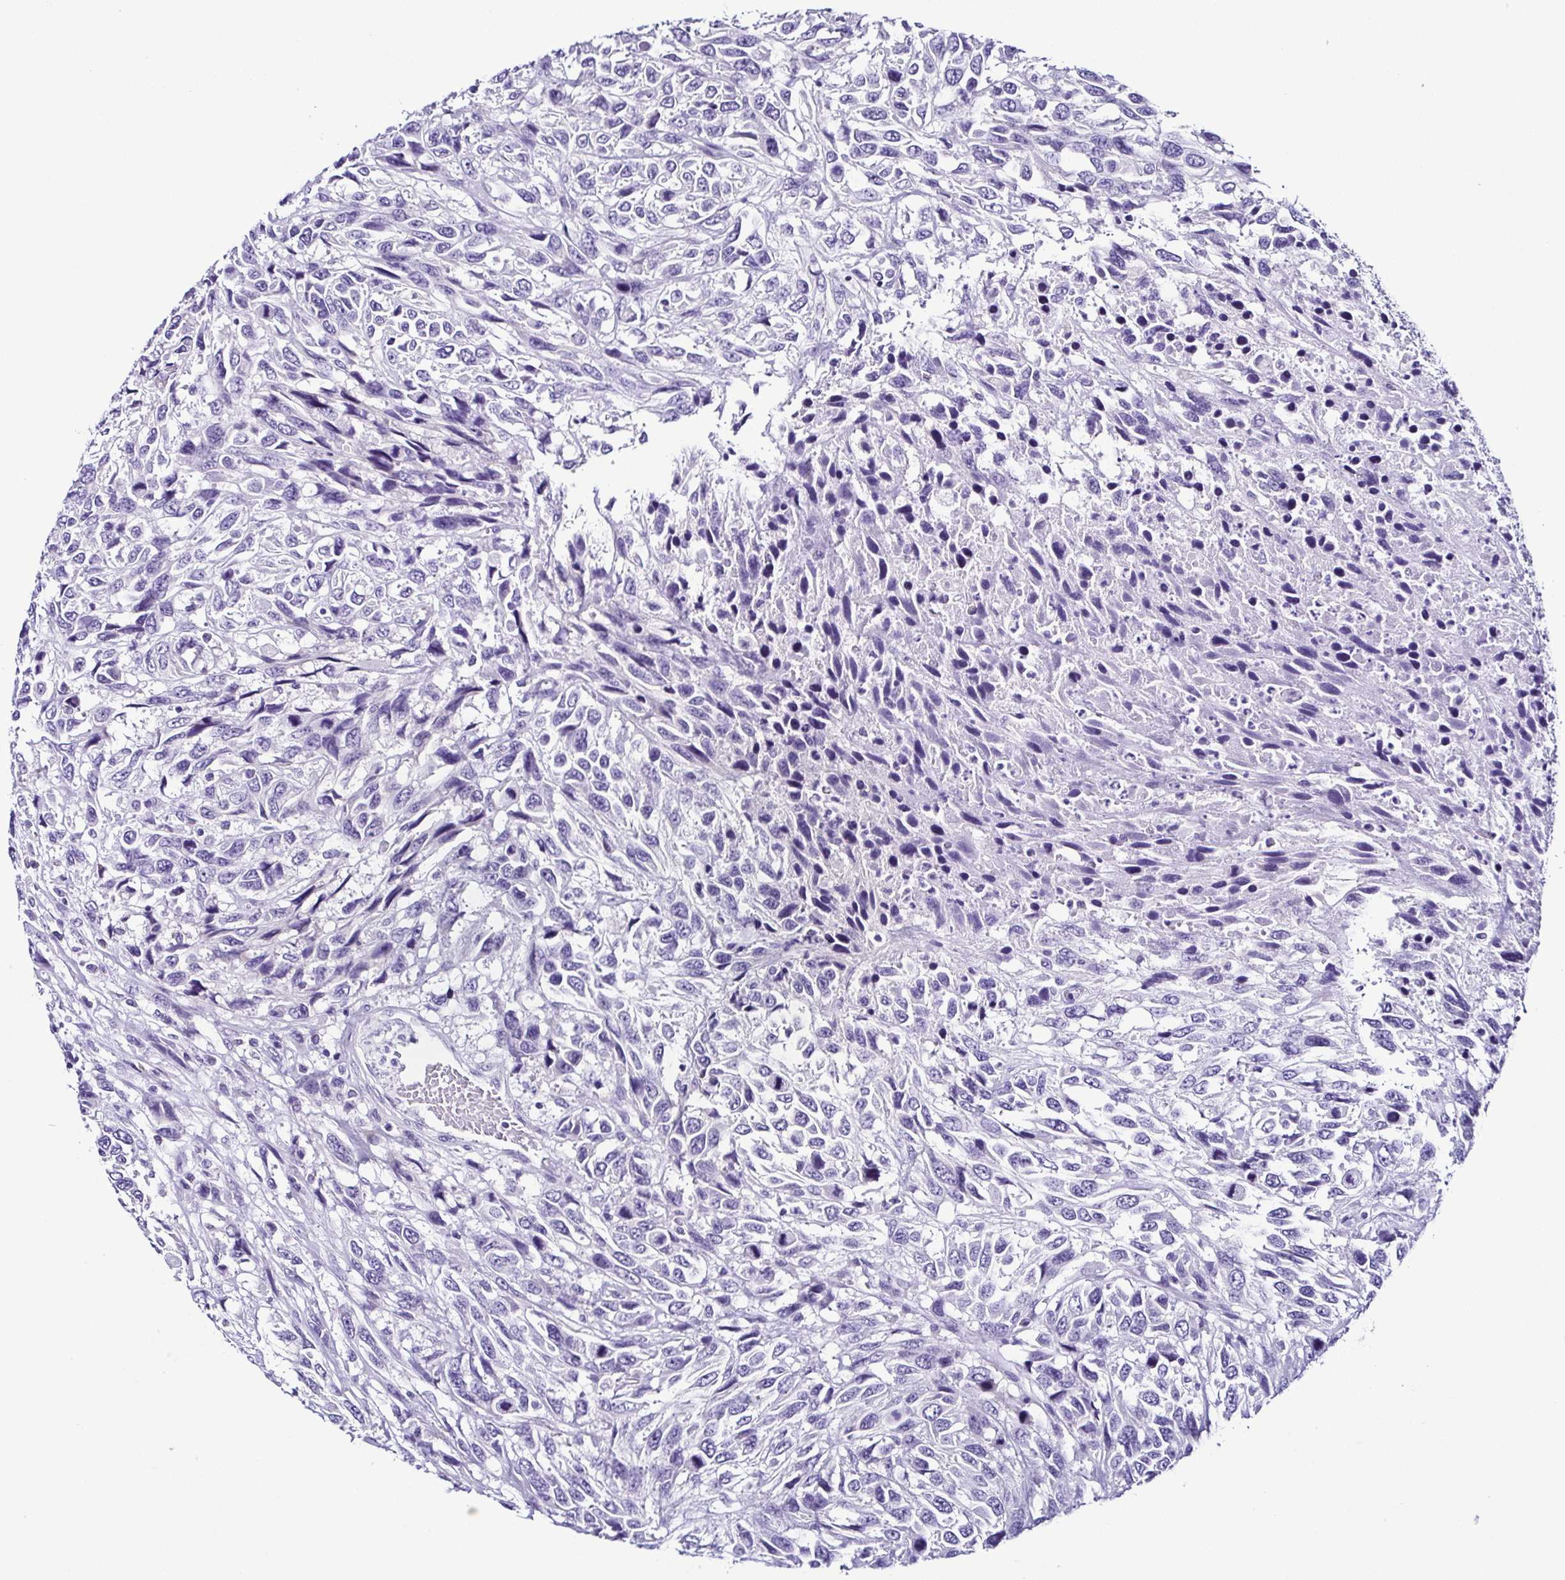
{"staining": {"intensity": "negative", "quantity": "none", "location": "none"}, "tissue": "urothelial cancer", "cell_type": "Tumor cells", "image_type": "cancer", "snomed": [{"axis": "morphology", "description": "Urothelial carcinoma, High grade"}, {"axis": "topography", "description": "Urinary bladder"}], "caption": "Human high-grade urothelial carcinoma stained for a protein using immunohistochemistry displays no staining in tumor cells.", "gene": "SRL", "patient": {"sex": "female", "age": 70}}